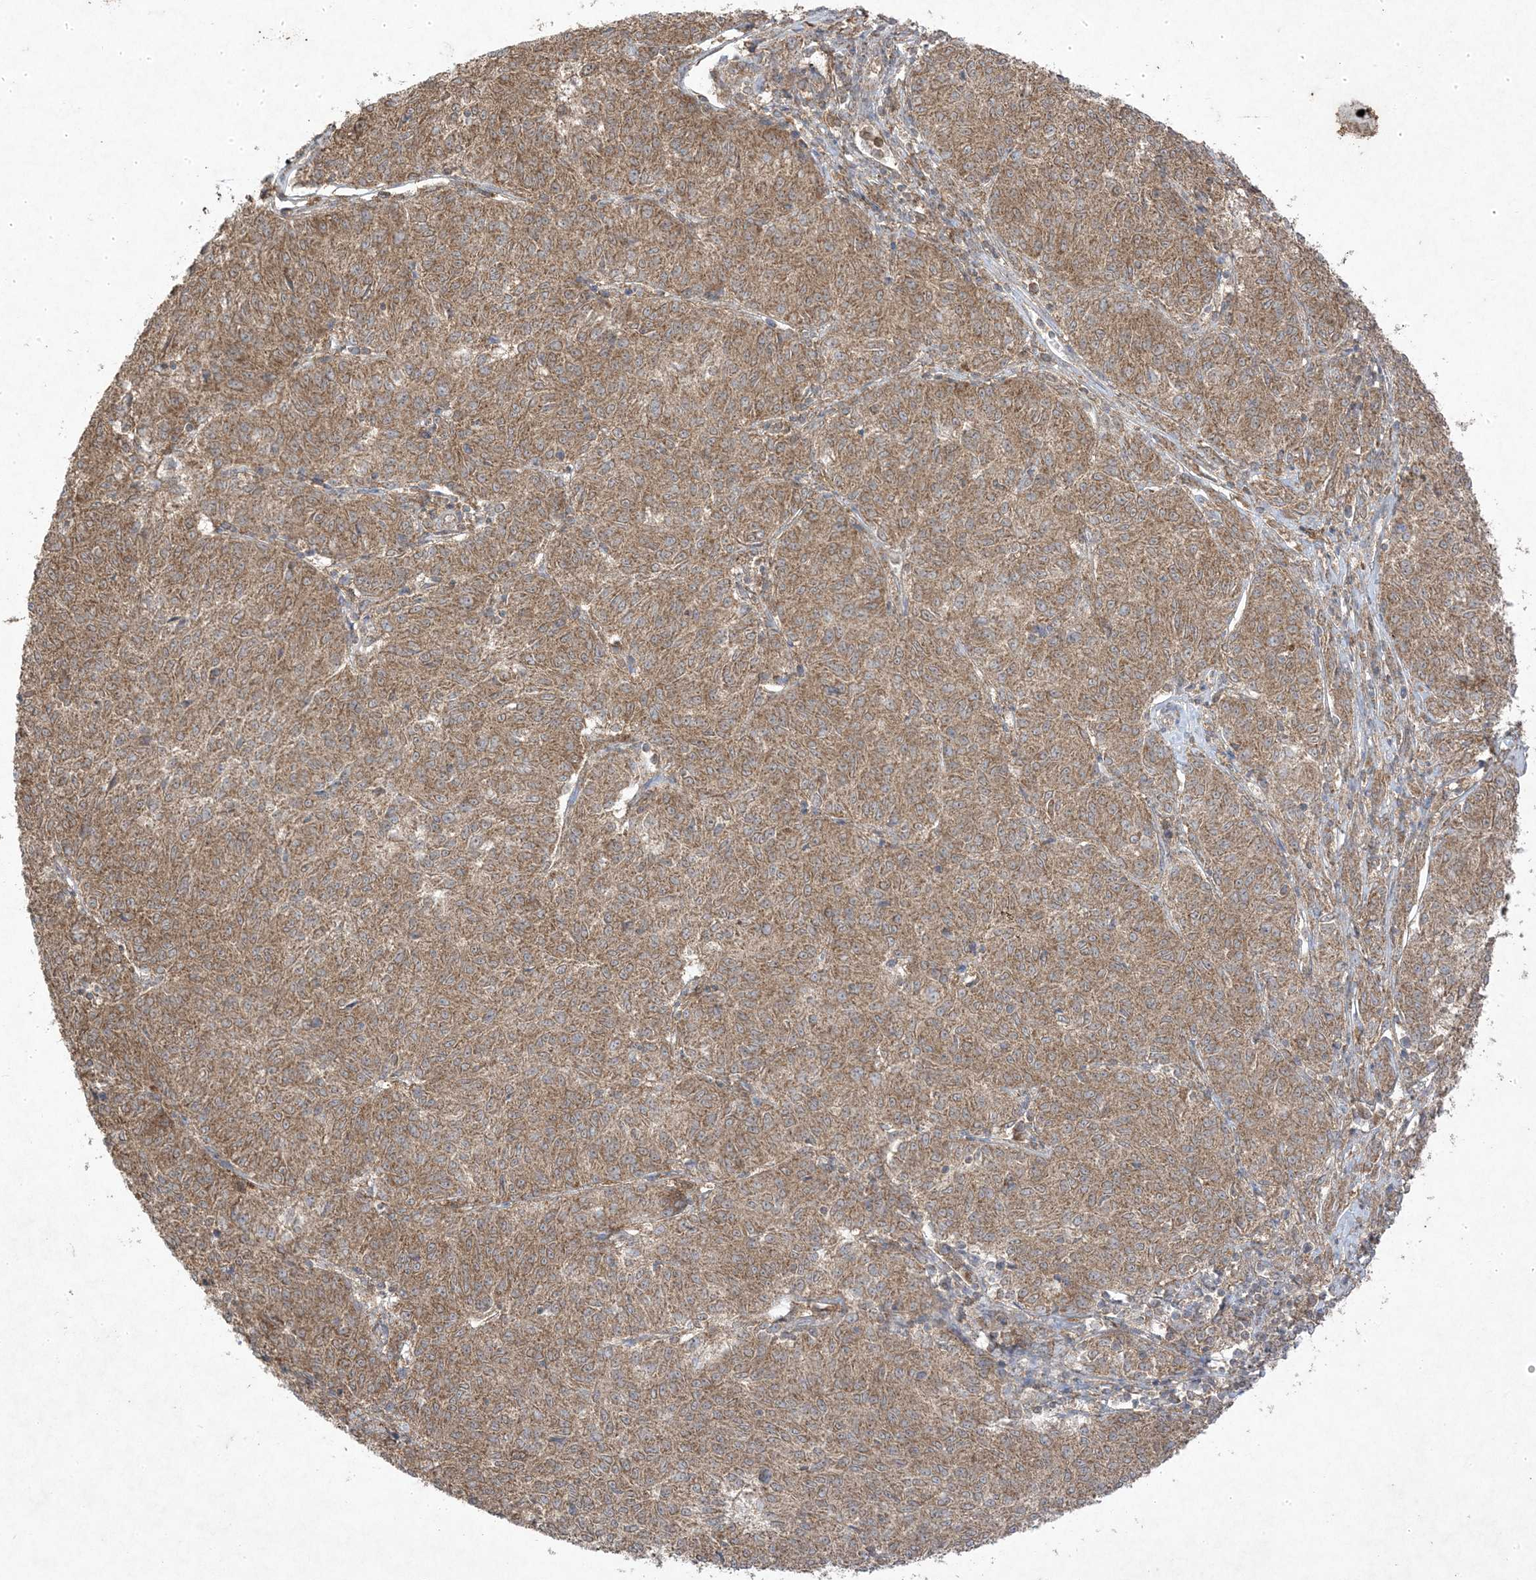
{"staining": {"intensity": "moderate", "quantity": ">75%", "location": "cytoplasmic/membranous"}, "tissue": "melanoma", "cell_type": "Tumor cells", "image_type": "cancer", "snomed": [{"axis": "morphology", "description": "Malignant melanoma, NOS"}, {"axis": "topography", "description": "Skin"}], "caption": "High-magnification brightfield microscopy of melanoma stained with DAB (3,3'-diaminobenzidine) (brown) and counterstained with hematoxylin (blue). tumor cells exhibit moderate cytoplasmic/membranous positivity is present in approximately>75% of cells.", "gene": "UBE2C", "patient": {"sex": "female", "age": 72}}